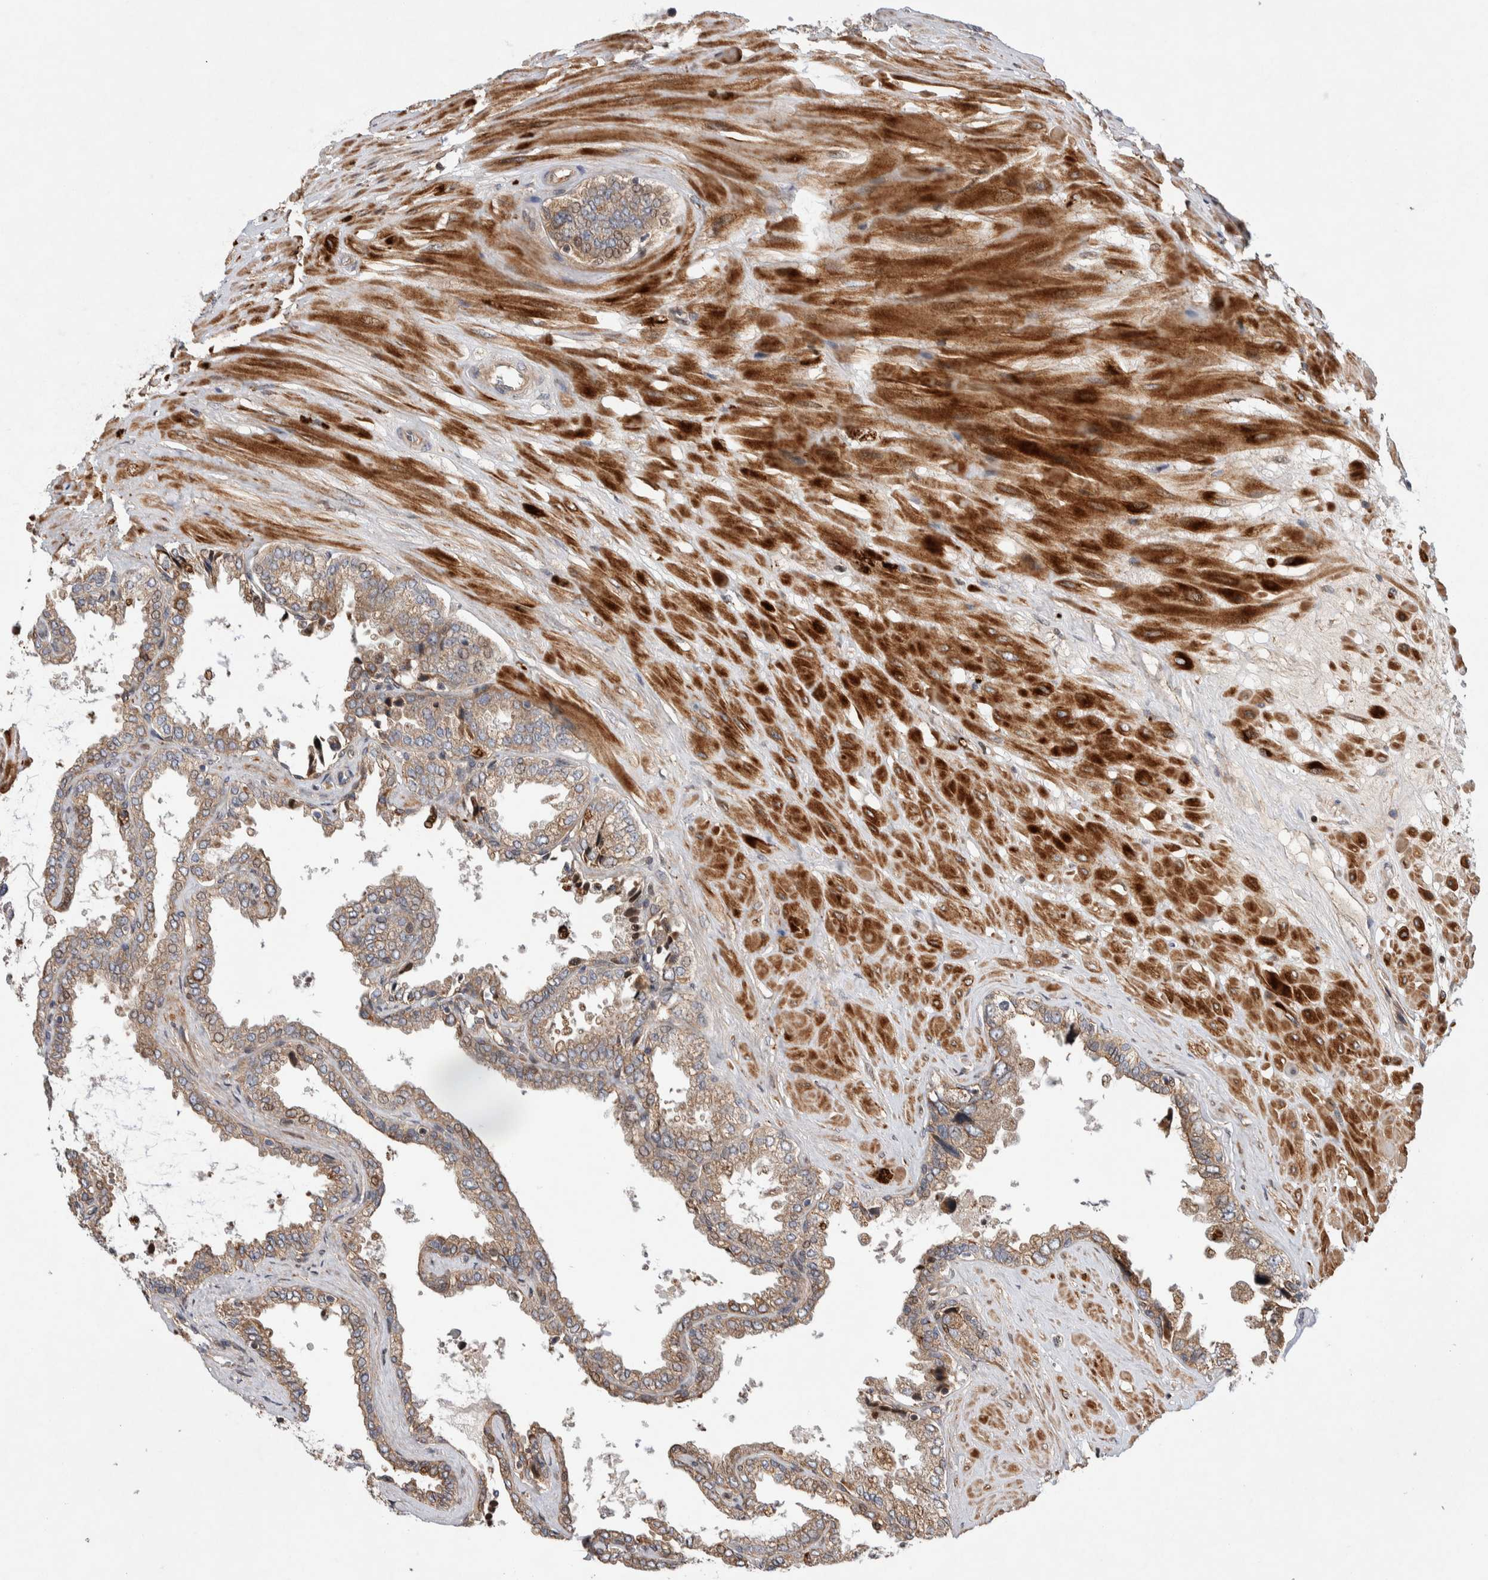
{"staining": {"intensity": "moderate", "quantity": ">75%", "location": "cytoplasmic/membranous"}, "tissue": "seminal vesicle", "cell_type": "Glandular cells", "image_type": "normal", "snomed": [{"axis": "morphology", "description": "Normal tissue, NOS"}, {"axis": "topography", "description": "Seminal veicle"}], "caption": "About >75% of glandular cells in unremarkable human seminal vesicle display moderate cytoplasmic/membranous protein expression as visualized by brown immunohistochemical staining.", "gene": "LZTS1", "patient": {"sex": "male", "age": 46}}